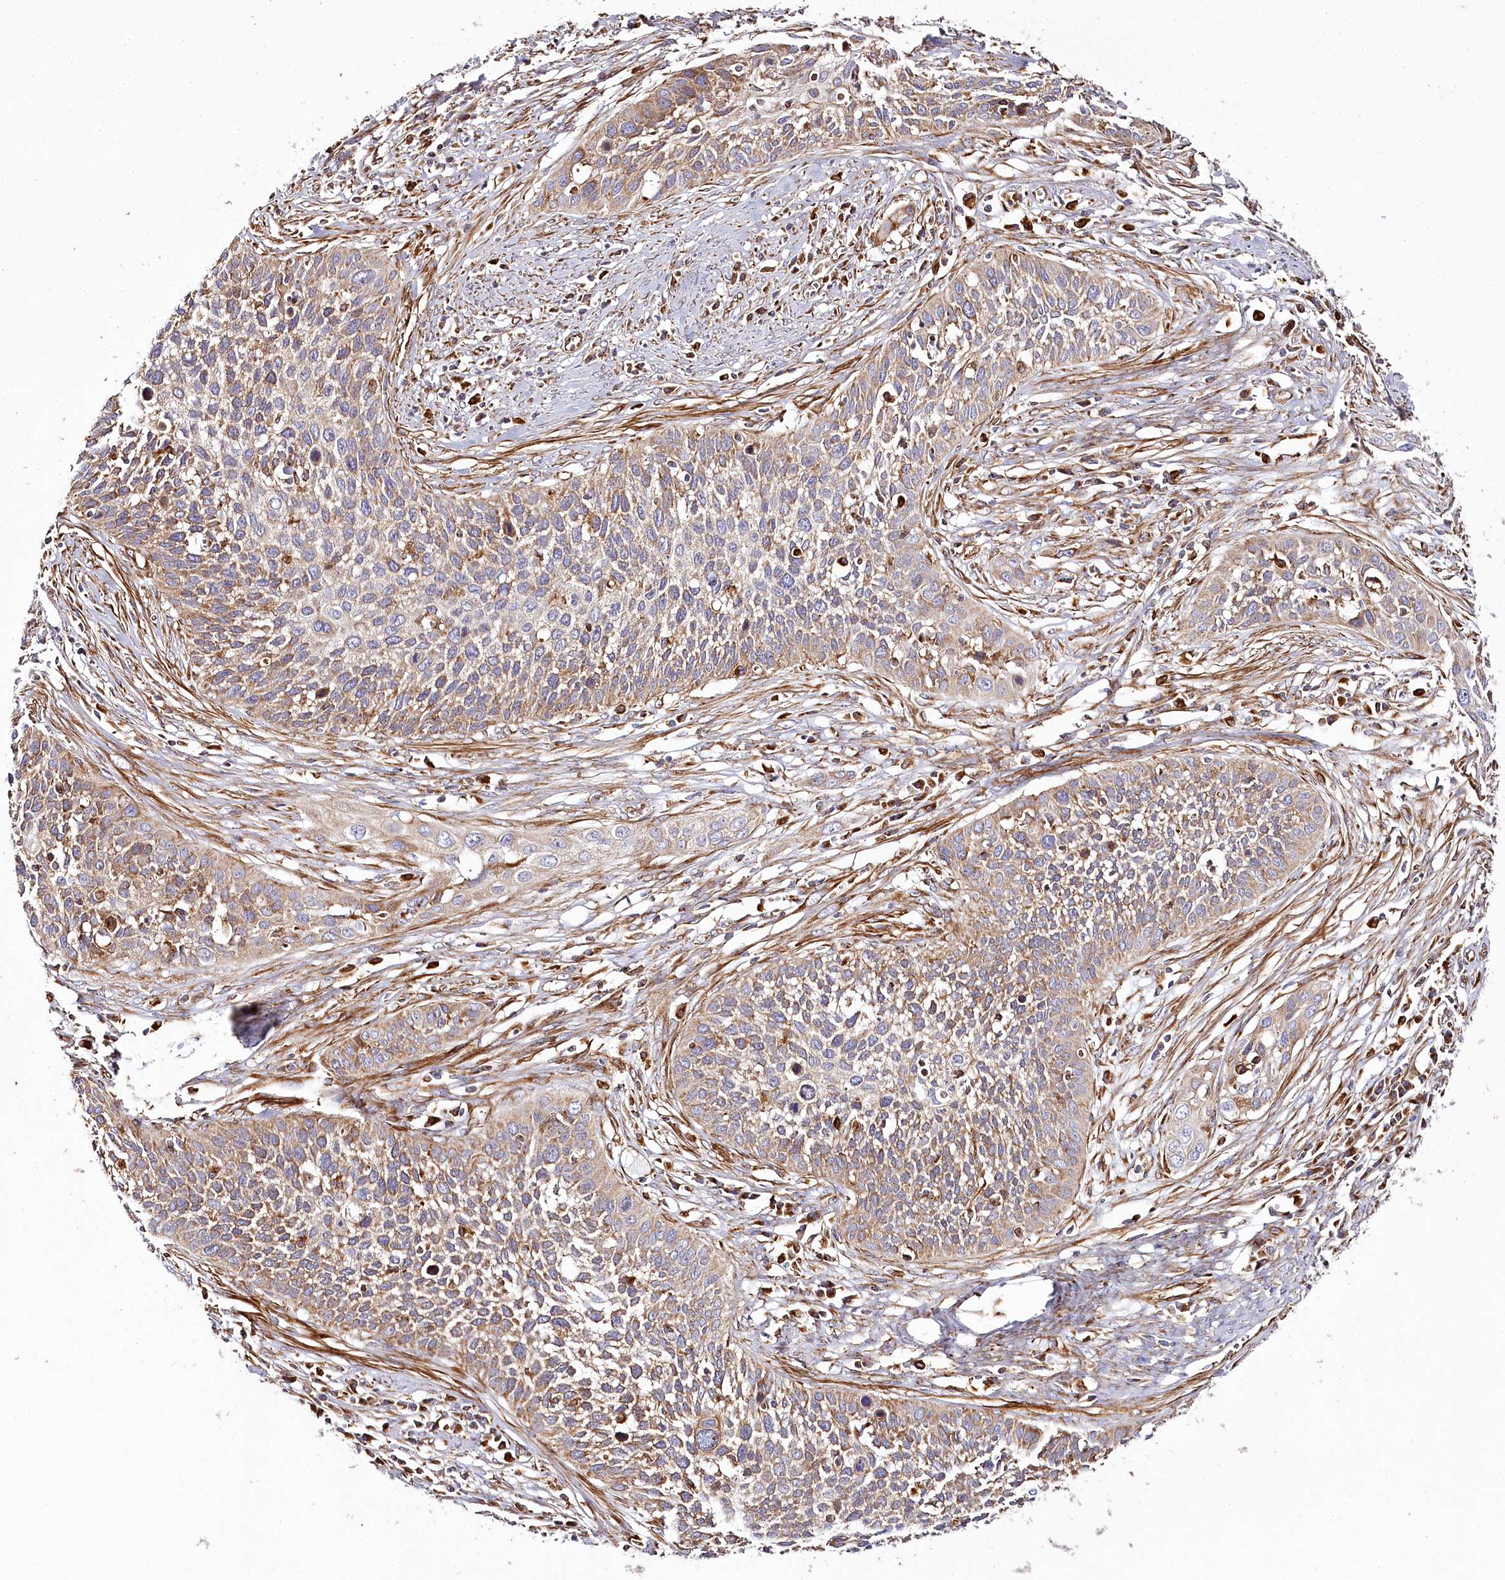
{"staining": {"intensity": "moderate", "quantity": ">75%", "location": "cytoplasmic/membranous"}, "tissue": "cervical cancer", "cell_type": "Tumor cells", "image_type": "cancer", "snomed": [{"axis": "morphology", "description": "Squamous cell carcinoma, NOS"}, {"axis": "topography", "description": "Cervix"}], "caption": "Protein staining exhibits moderate cytoplasmic/membranous expression in about >75% of tumor cells in cervical squamous cell carcinoma. (IHC, brightfield microscopy, high magnification).", "gene": "THUMPD3", "patient": {"sex": "female", "age": 34}}